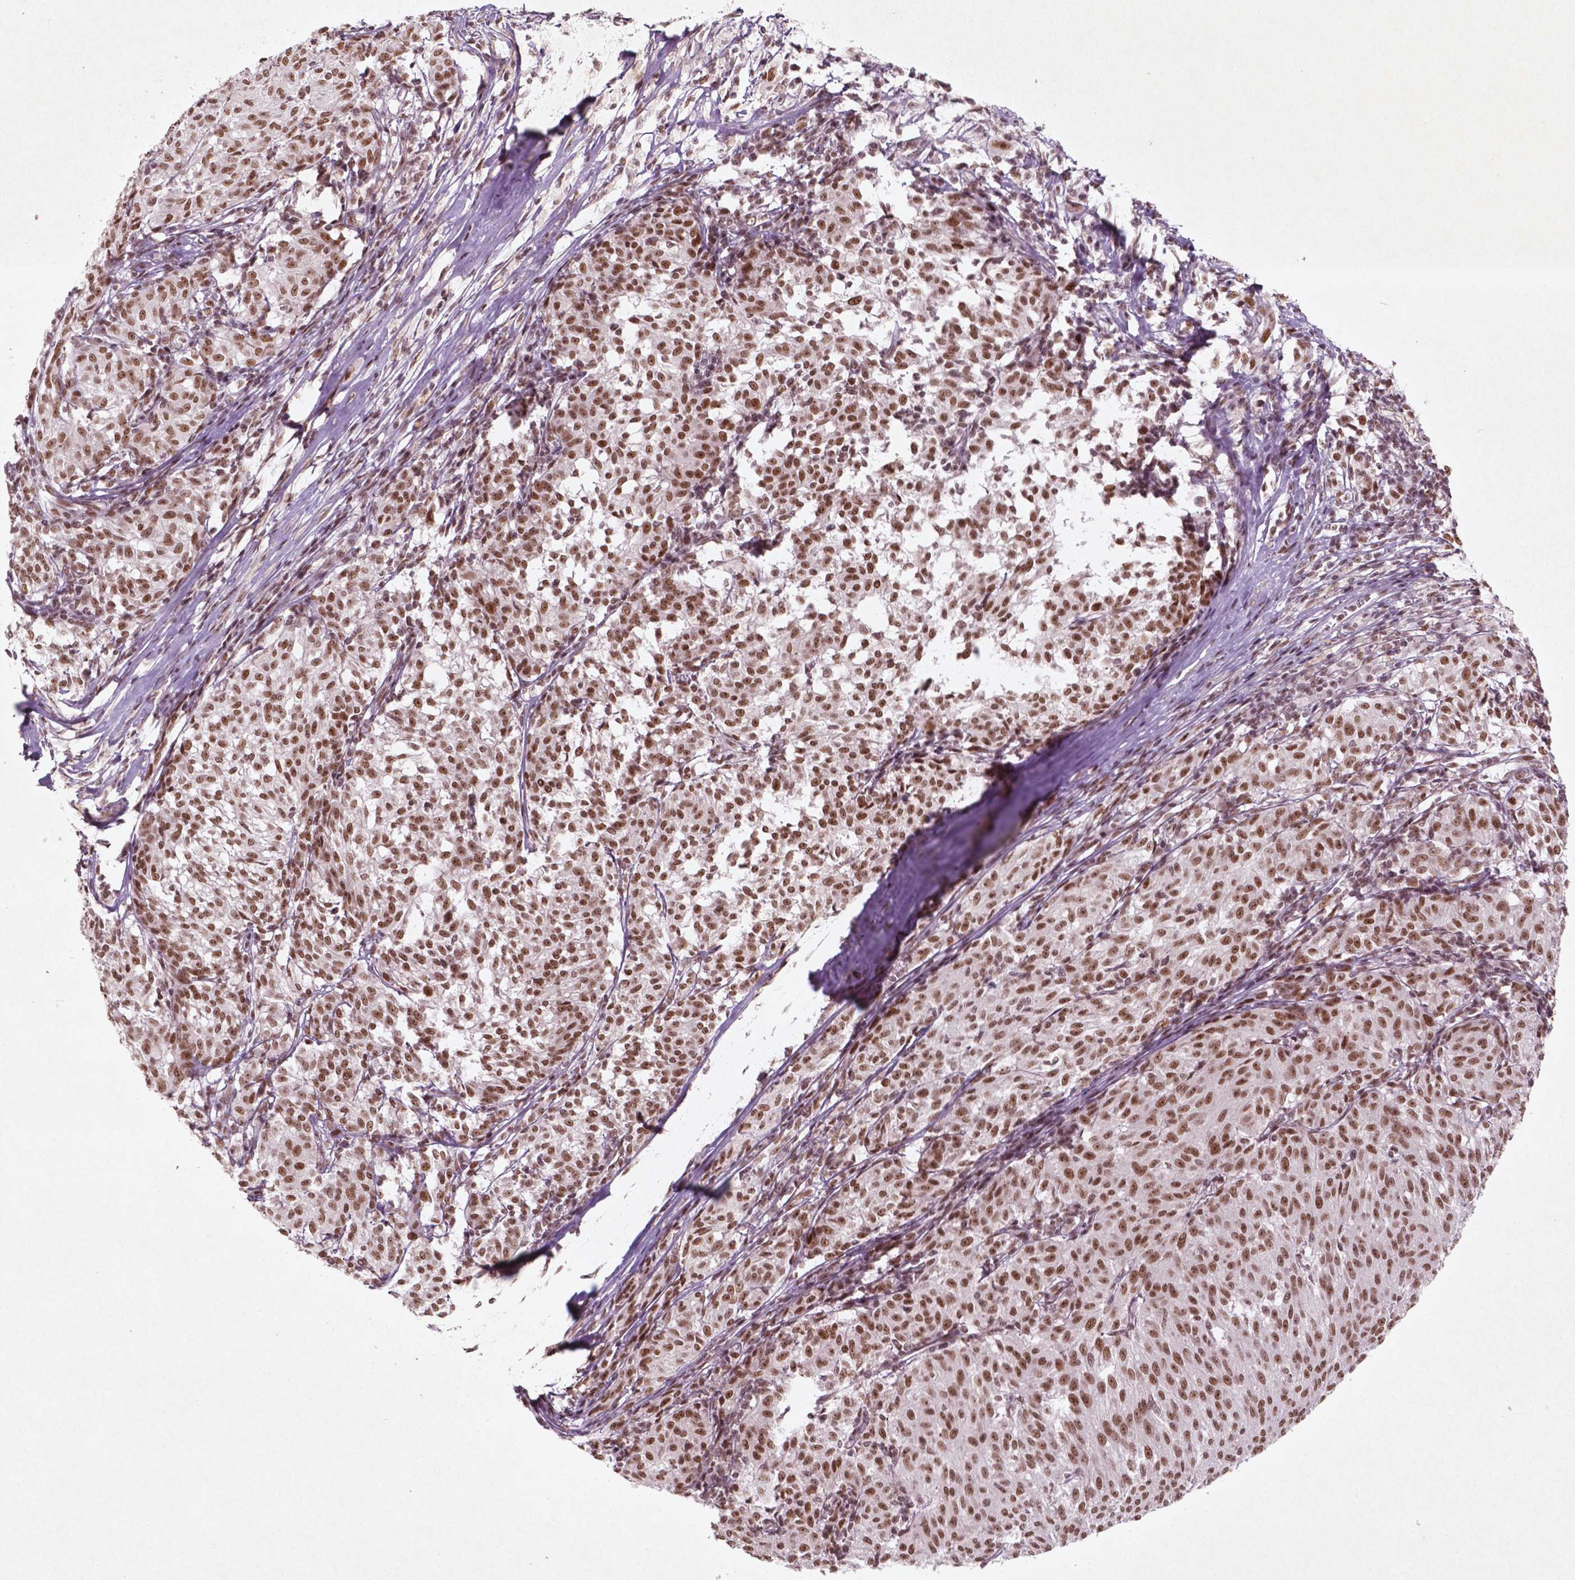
{"staining": {"intensity": "moderate", "quantity": ">75%", "location": "nuclear"}, "tissue": "melanoma", "cell_type": "Tumor cells", "image_type": "cancer", "snomed": [{"axis": "morphology", "description": "Malignant melanoma, NOS"}, {"axis": "topography", "description": "Skin"}], "caption": "Immunohistochemical staining of melanoma shows moderate nuclear protein positivity in about >75% of tumor cells.", "gene": "HMG20B", "patient": {"sex": "female", "age": 72}}